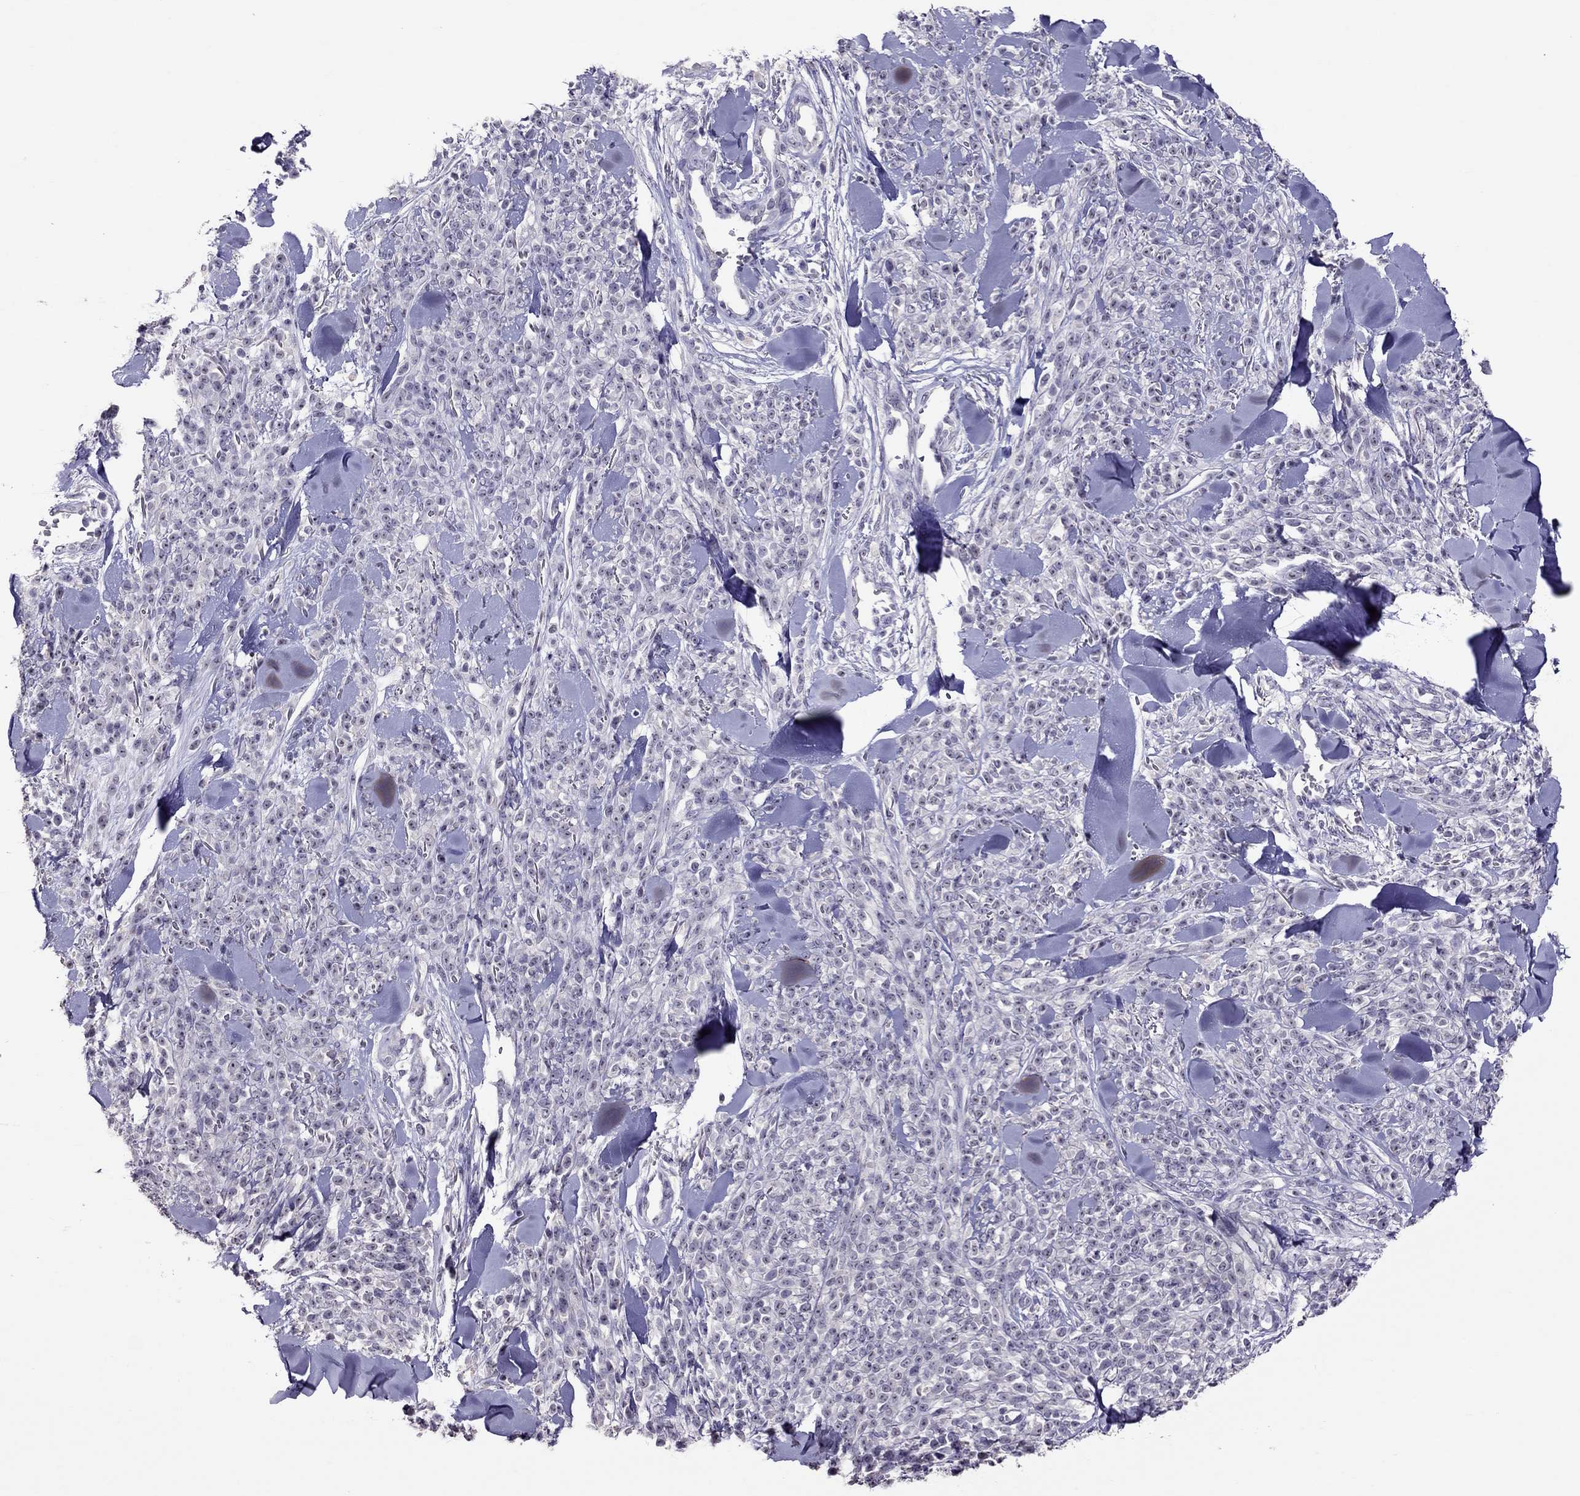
{"staining": {"intensity": "negative", "quantity": "none", "location": "none"}, "tissue": "melanoma", "cell_type": "Tumor cells", "image_type": "cancer", "snomed": [{"axis": "morphology", "description": "Malignant melanoma, NOS"}, {"axis": "topography", "description": "Skin"}, {"axis": "topography", "description": "Skin of trunk"}], "caption": "The histopathology image exhibits no significant staining in tumor cells of melanoma.", "gene": "LRRC46", "patient": {"sex": "male", "age": 74}}